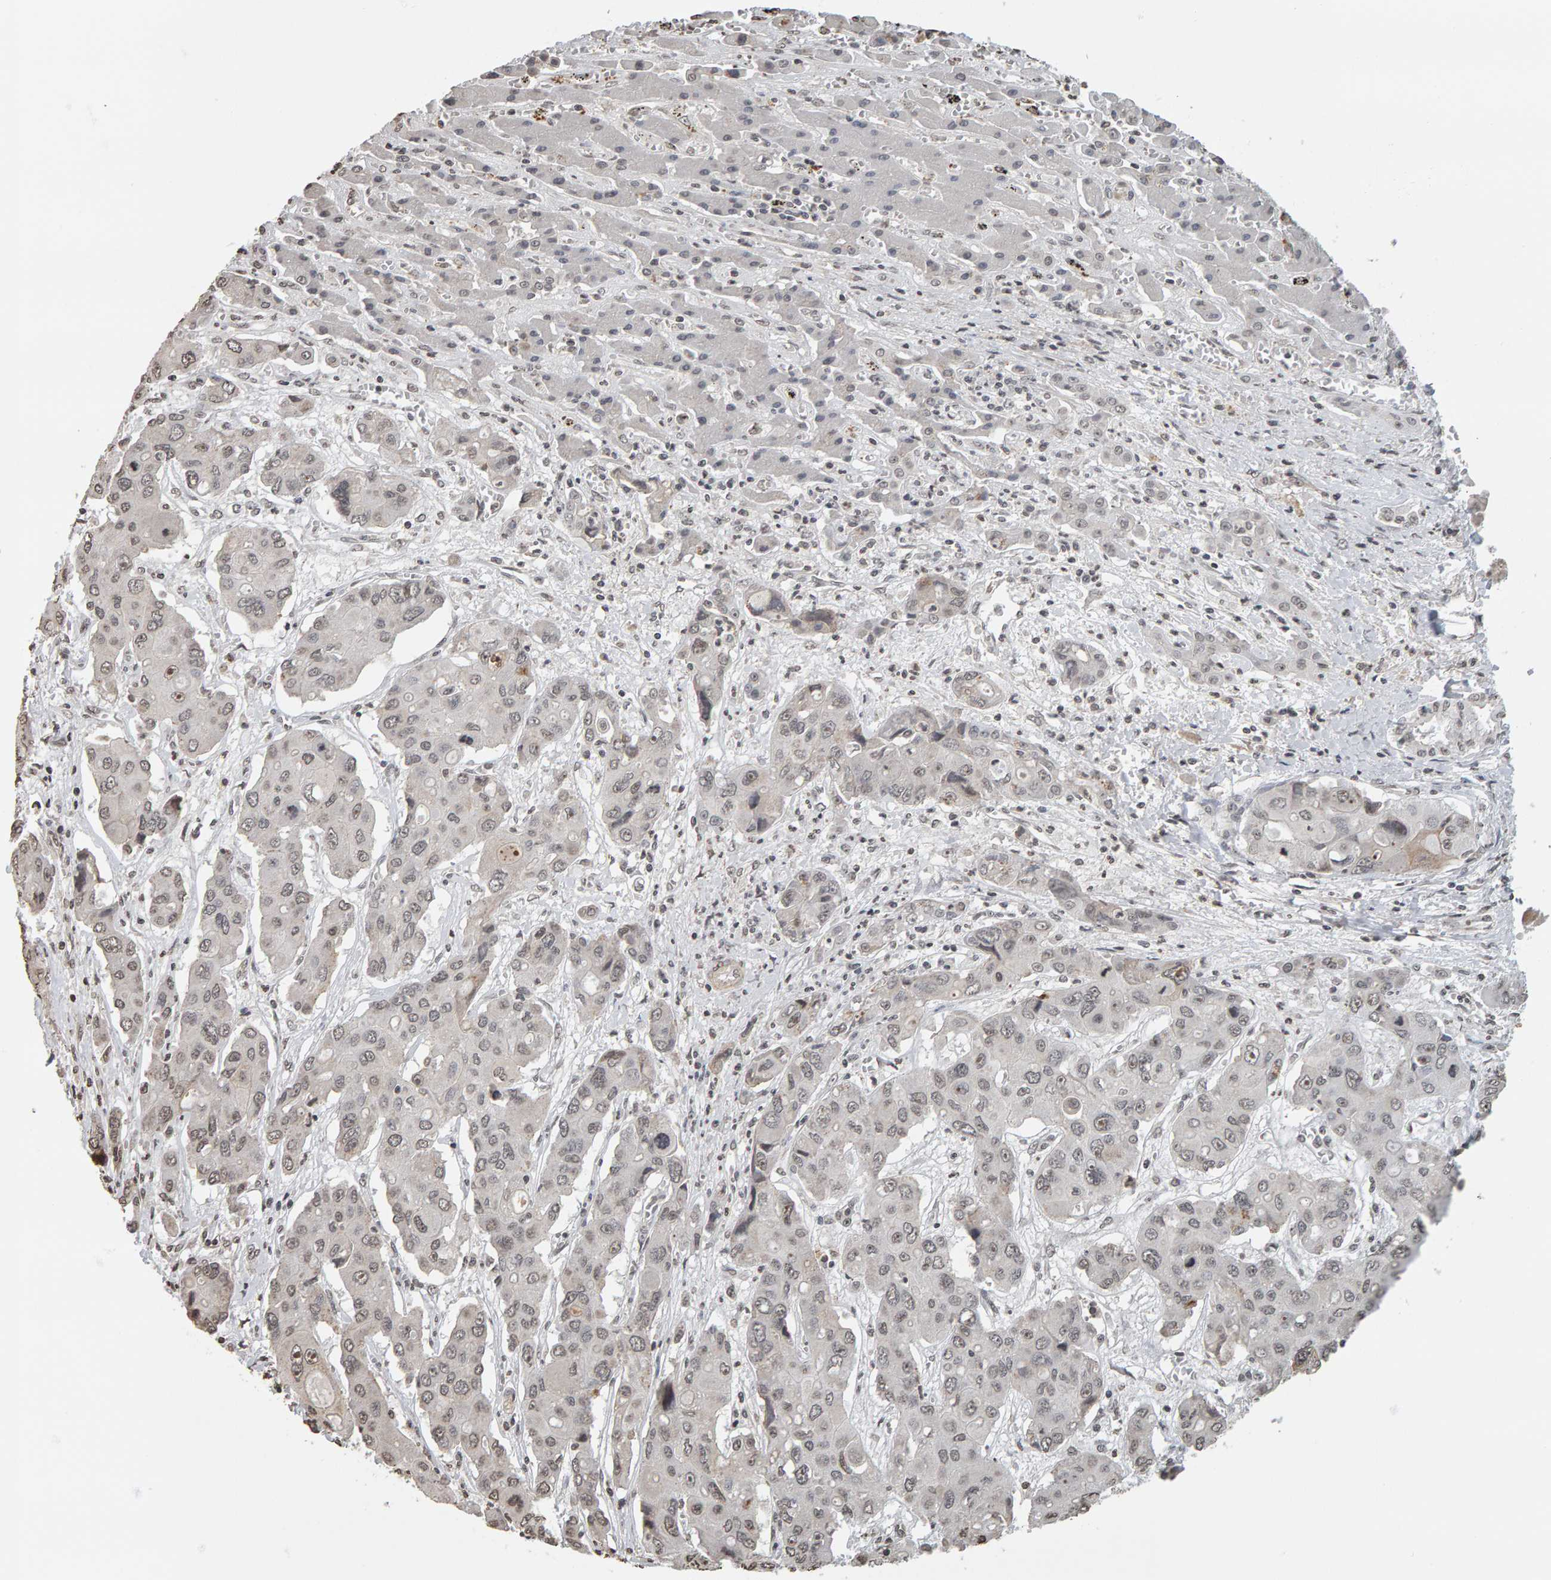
{"staining": {"intensity": "weak", "quantity": ">75%", "location": "nuclear"}, "tissue": "liver cancer", "cell_type": "Tumor cells", "image_type": "cancer", "snomed": [{"axis": "morphology", "description": "Cholangiocarcinoma"}, {"axis": "topography", "description": "Liver"}], "caption": "Tumor cells exhibit low levels of weak nuclear staining in approximately >75% of cells in human liver cancer. The protein is shown in brown color, while the nuclei are stained blue.", "gene": "AFF4", "patient": {"sex": "male", "age": 67}}